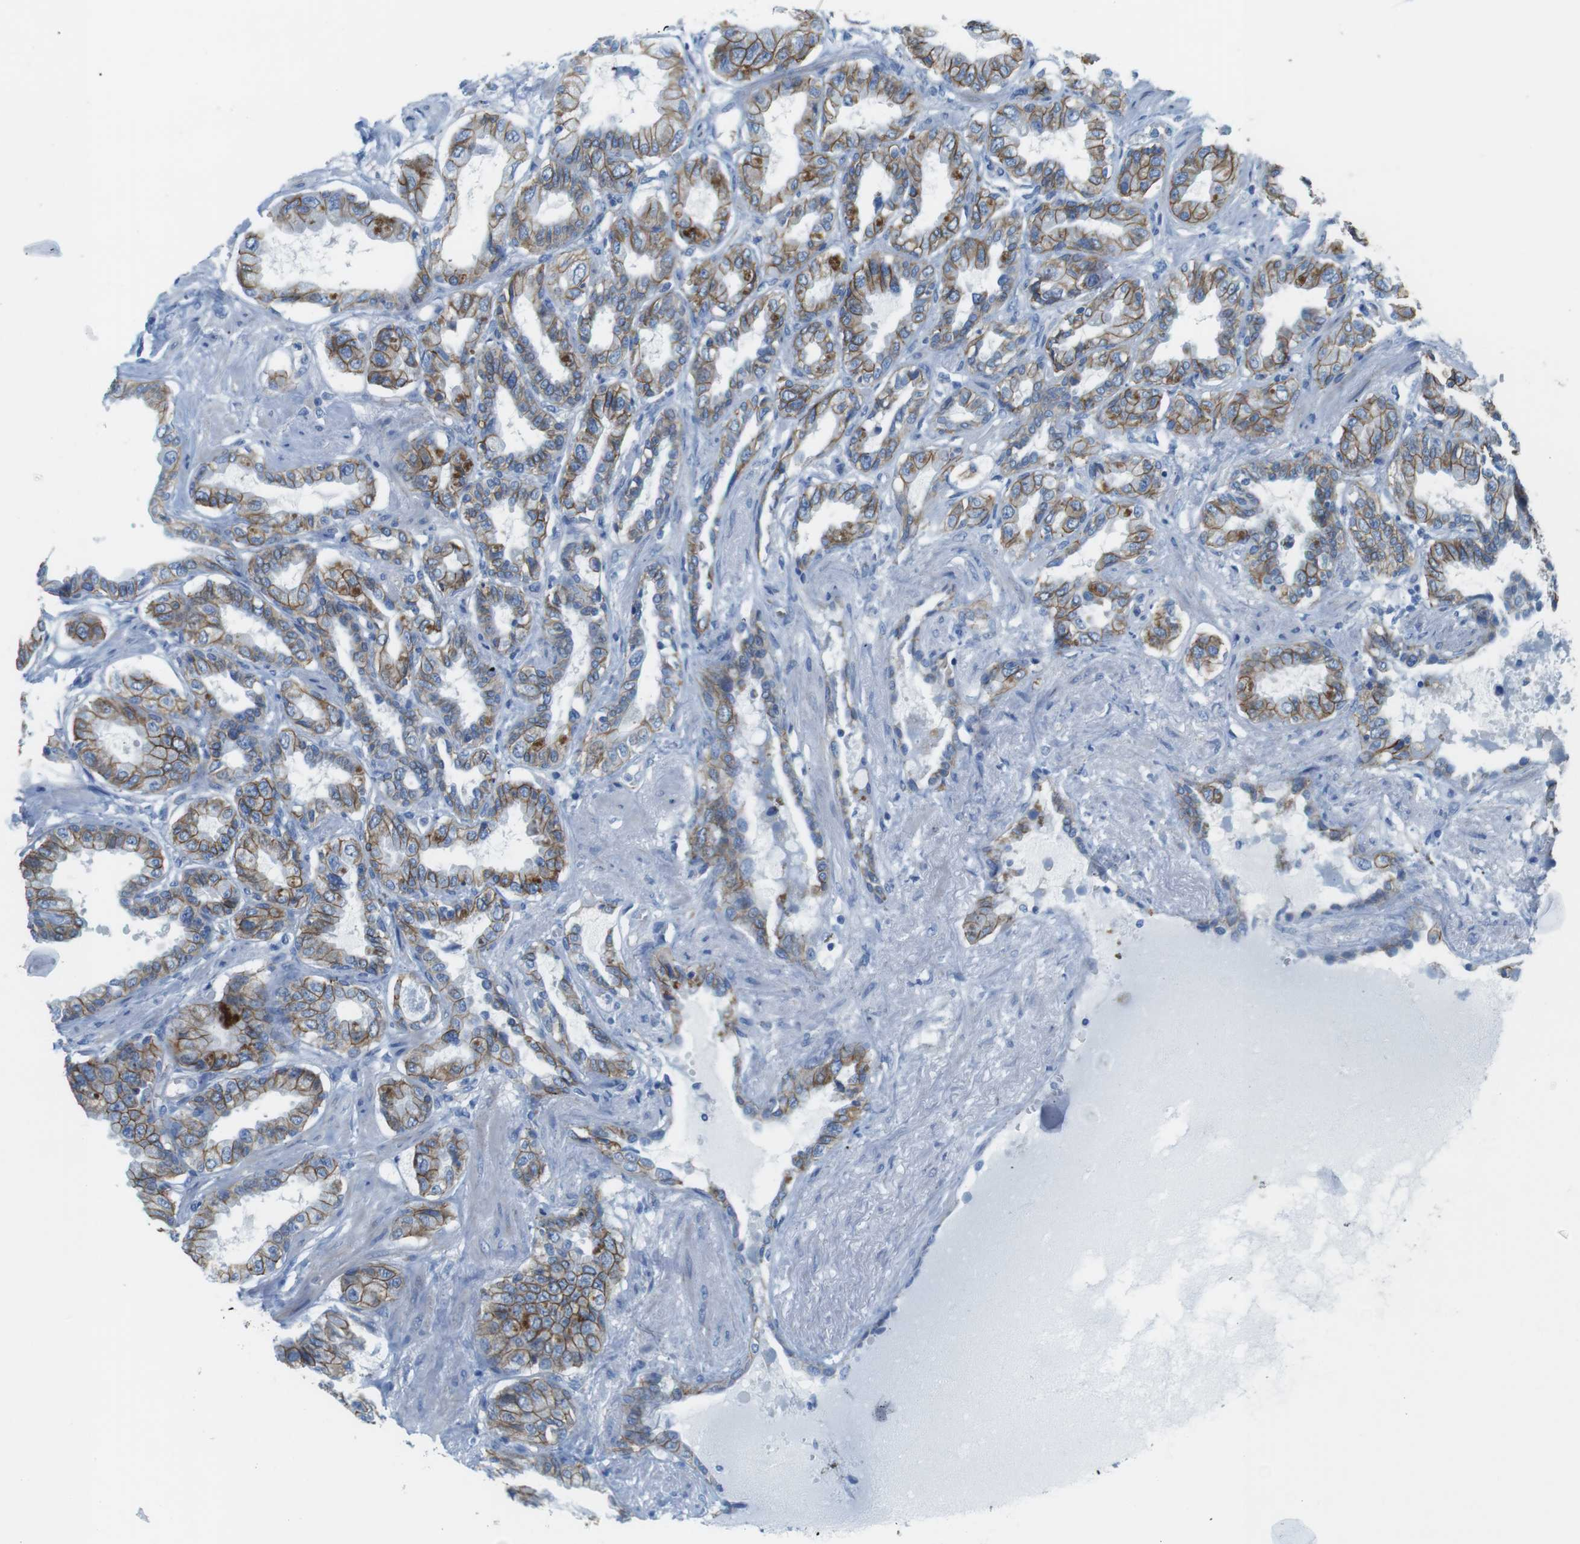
{"staining": {"intensity": "moderate", "quantity": ">75%", "location": "cytoplasmic/membranous"}, "tissue": "seminal vesicle", "cell_type": "Glandular cells", "image_type": "normal", "snomed": [{"axis": "morphology", "description": "Normal tissue, NOS"}, {"axis": "topography", "description": "Seminal veicle"}], "caption": "A high-resolution photomicrograph shows immunohistochemistry staining of unremarkable seminal vesicle, which shows moderate cytoplasmic/membranous expression in about >75% of glandular cells.", "gene": "SLC6A6", "patient": {"sex": "male", "age": 61}}